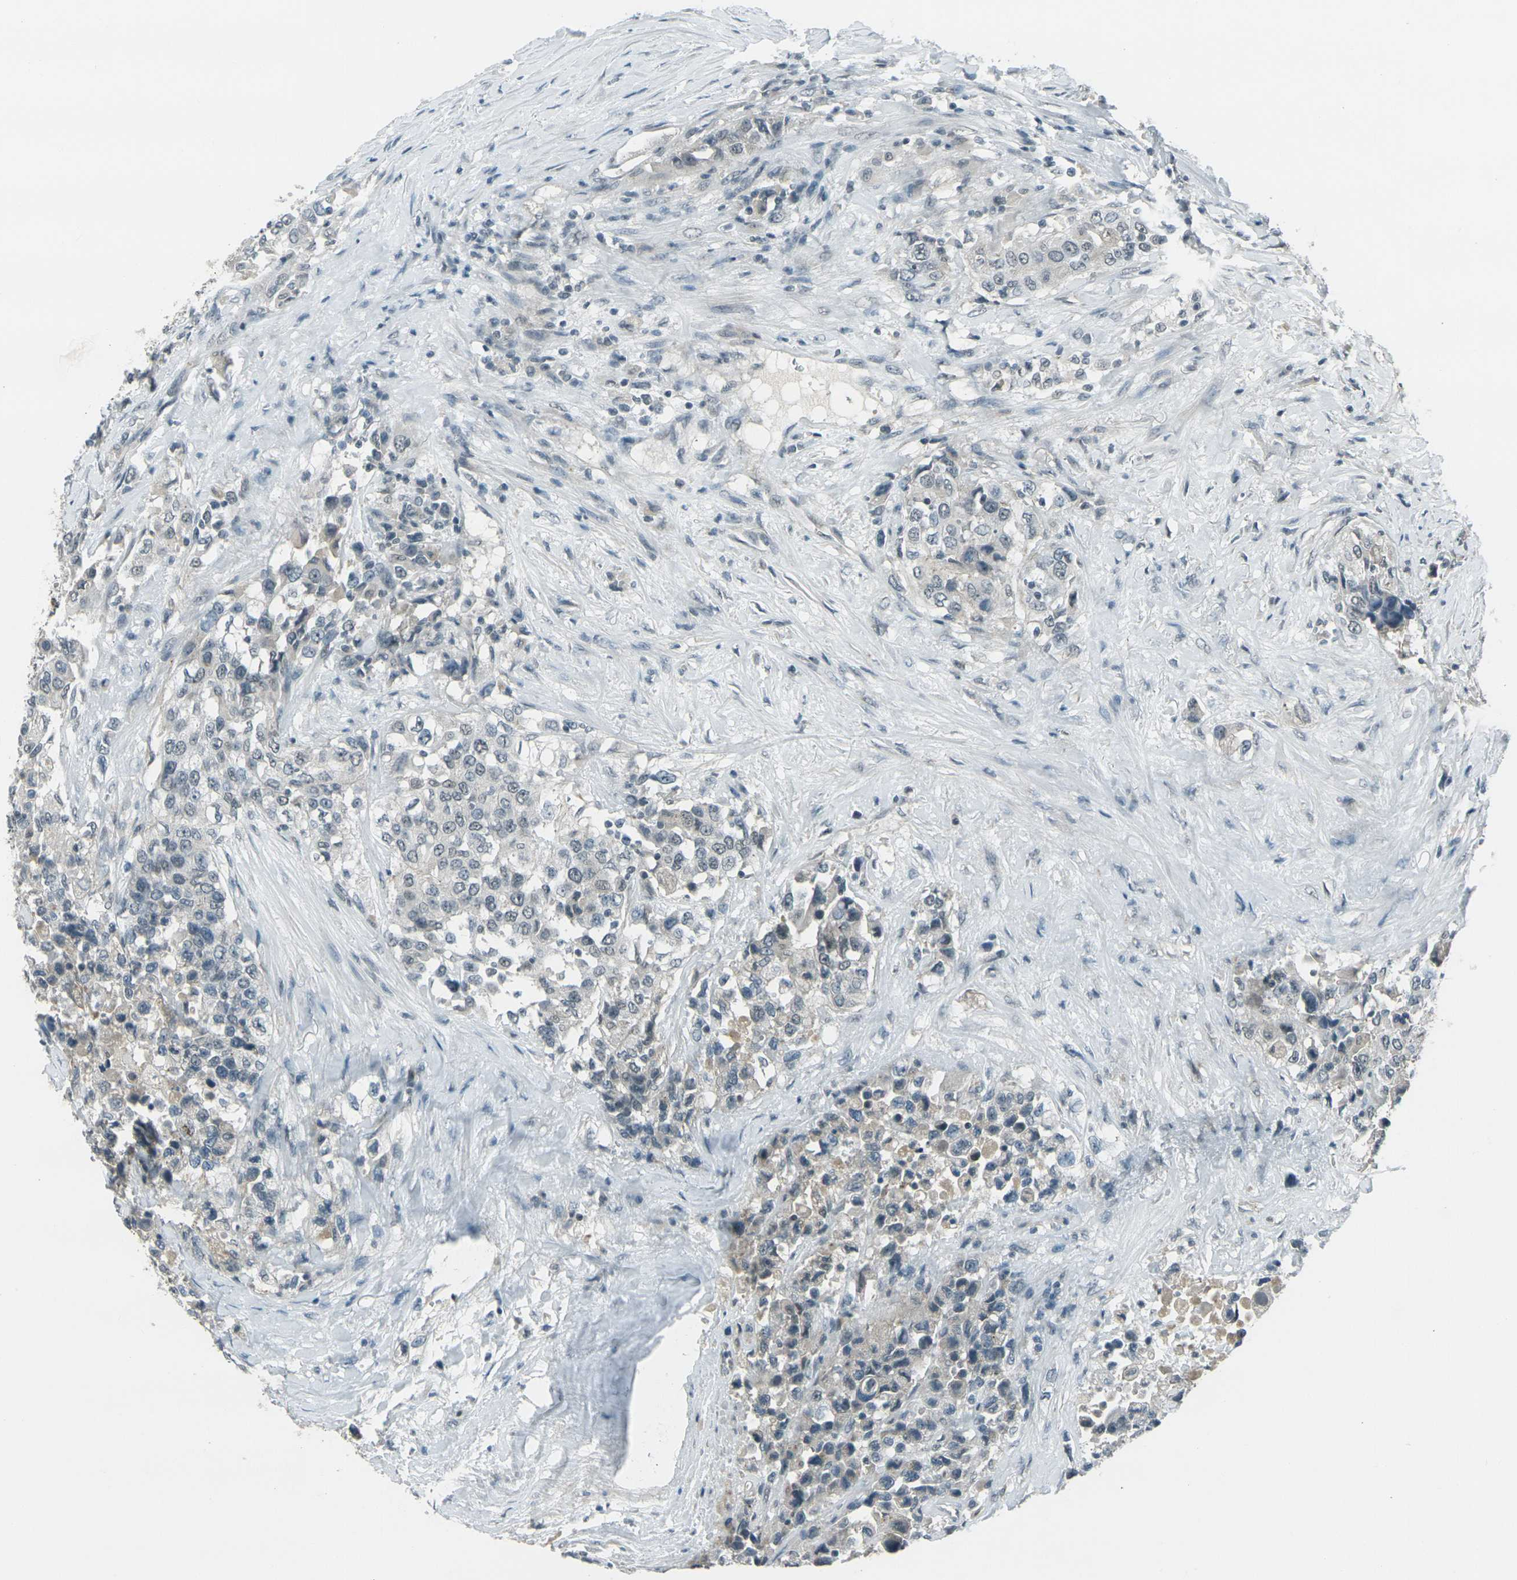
{"staining": {"intensity": "weak", "quantity": "<25%", "location": "cytoplasmic/membranous,nuclear"}, "tissue": "urothelial cancer", "cell_type": "Tumor cells", "image_type": "cancer", "snomed": [{"axis": "morphology", "description": "Urothelial carcinoma, High grade"}, {"axis": "topography", "description": "Urinary bladder"}], "caption": "There is no significant staining in tumor cells of urothelial carcinoma (high-grade).", "gene": "GPR19", "patient": {"sex": "female", "age": 80}}